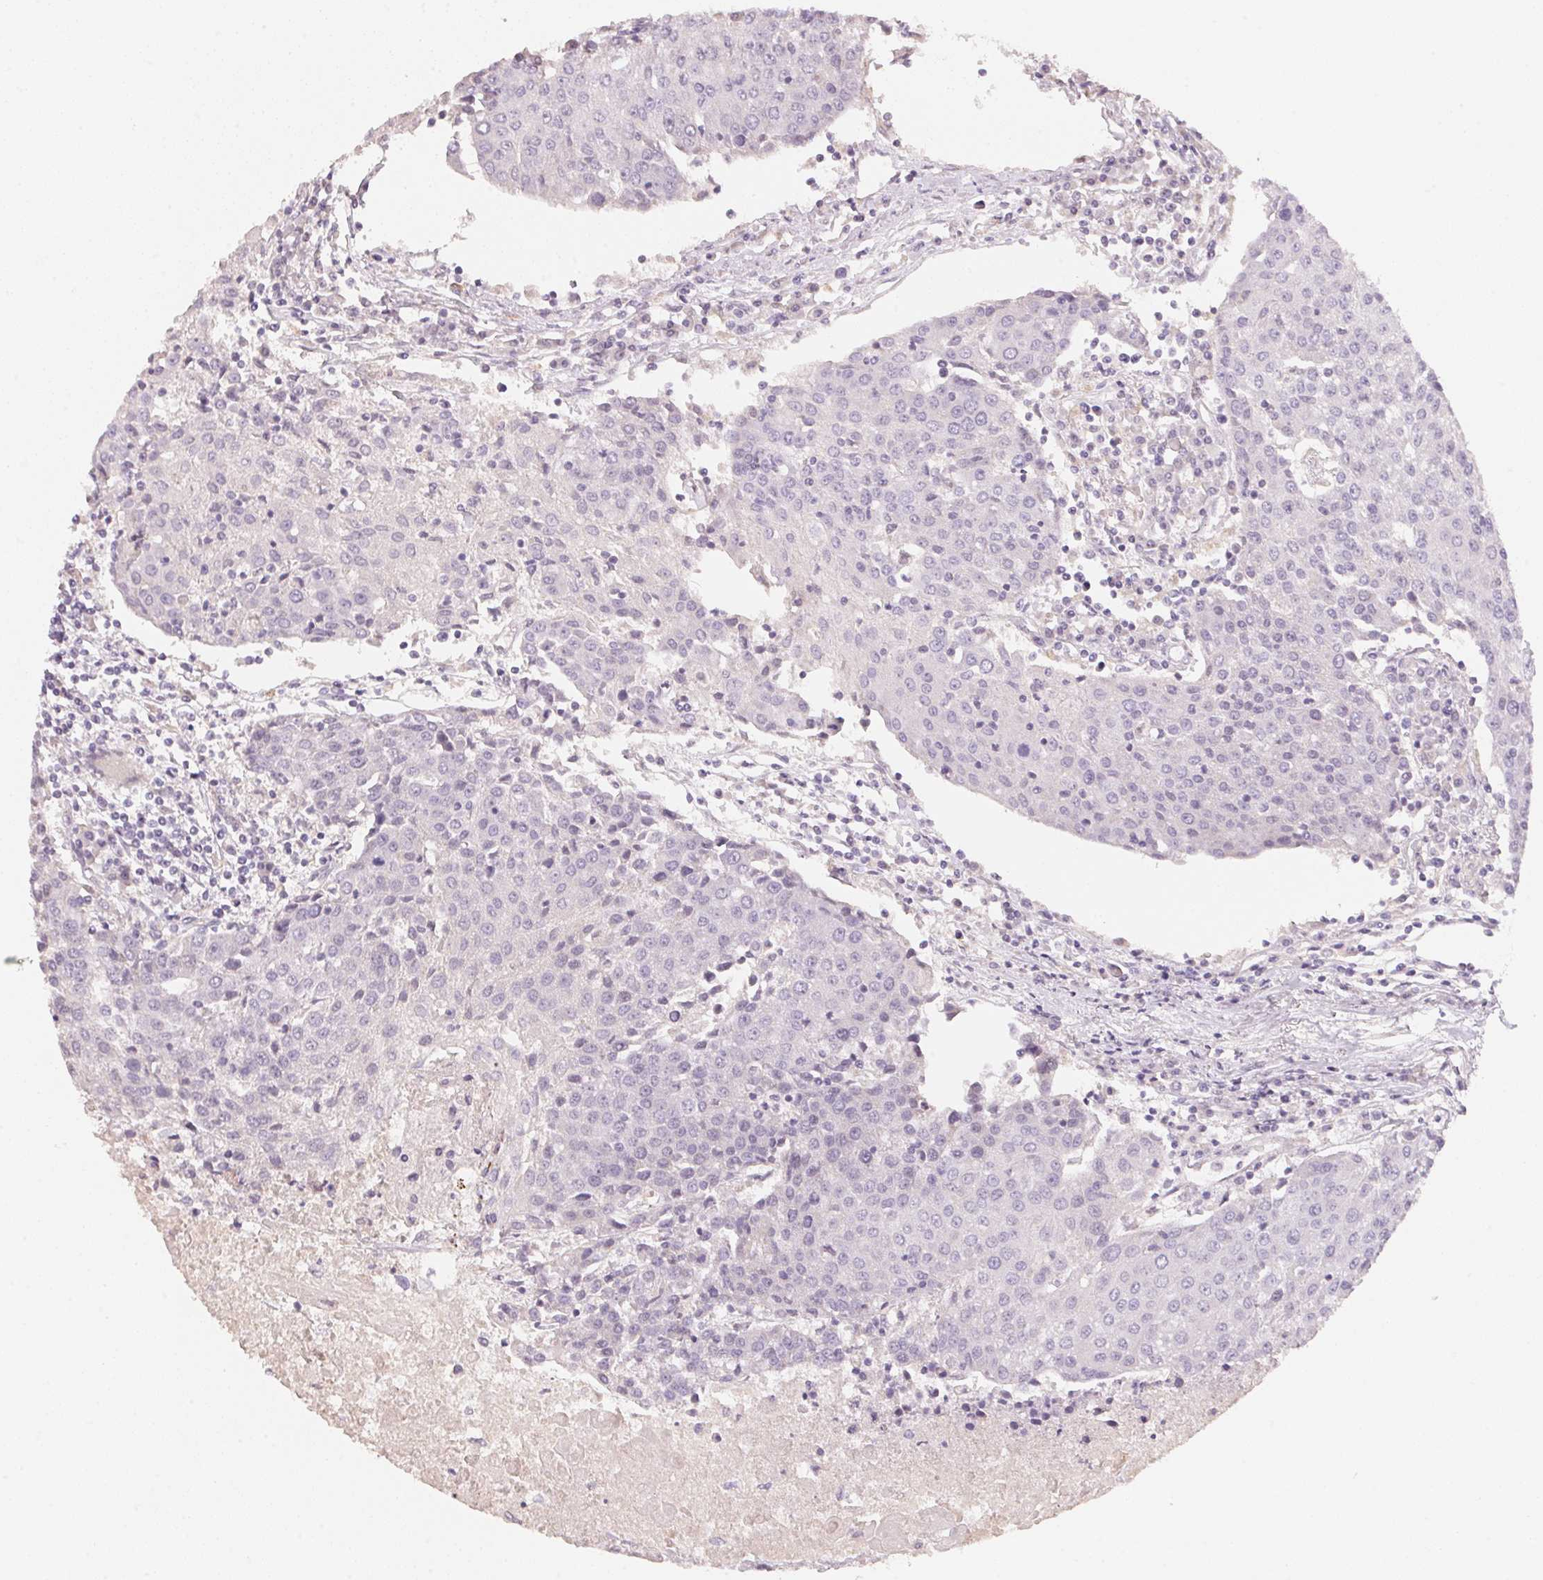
{"staining": {"intensity": "negative", "quantity": "none", "location": "none"}, "tissue": "urothelial cancer", "cell_type": "Tumor cells", "image_type": "cancer", "snomed": [{"axis": "morphology", "description": "Urothelial carcinoma, High grade"}, {"axis": "topography", "description": "Urinary bladder"}], "caption": "Protein analysis of high-grade urothelial carcinoma shows no significant staining in tumor cells. (DAB immunohistochemistry visualized using brightfield microscopy, high magnification).", "gene": "TREH", "patient": {"sex": "female", "age": 85}}